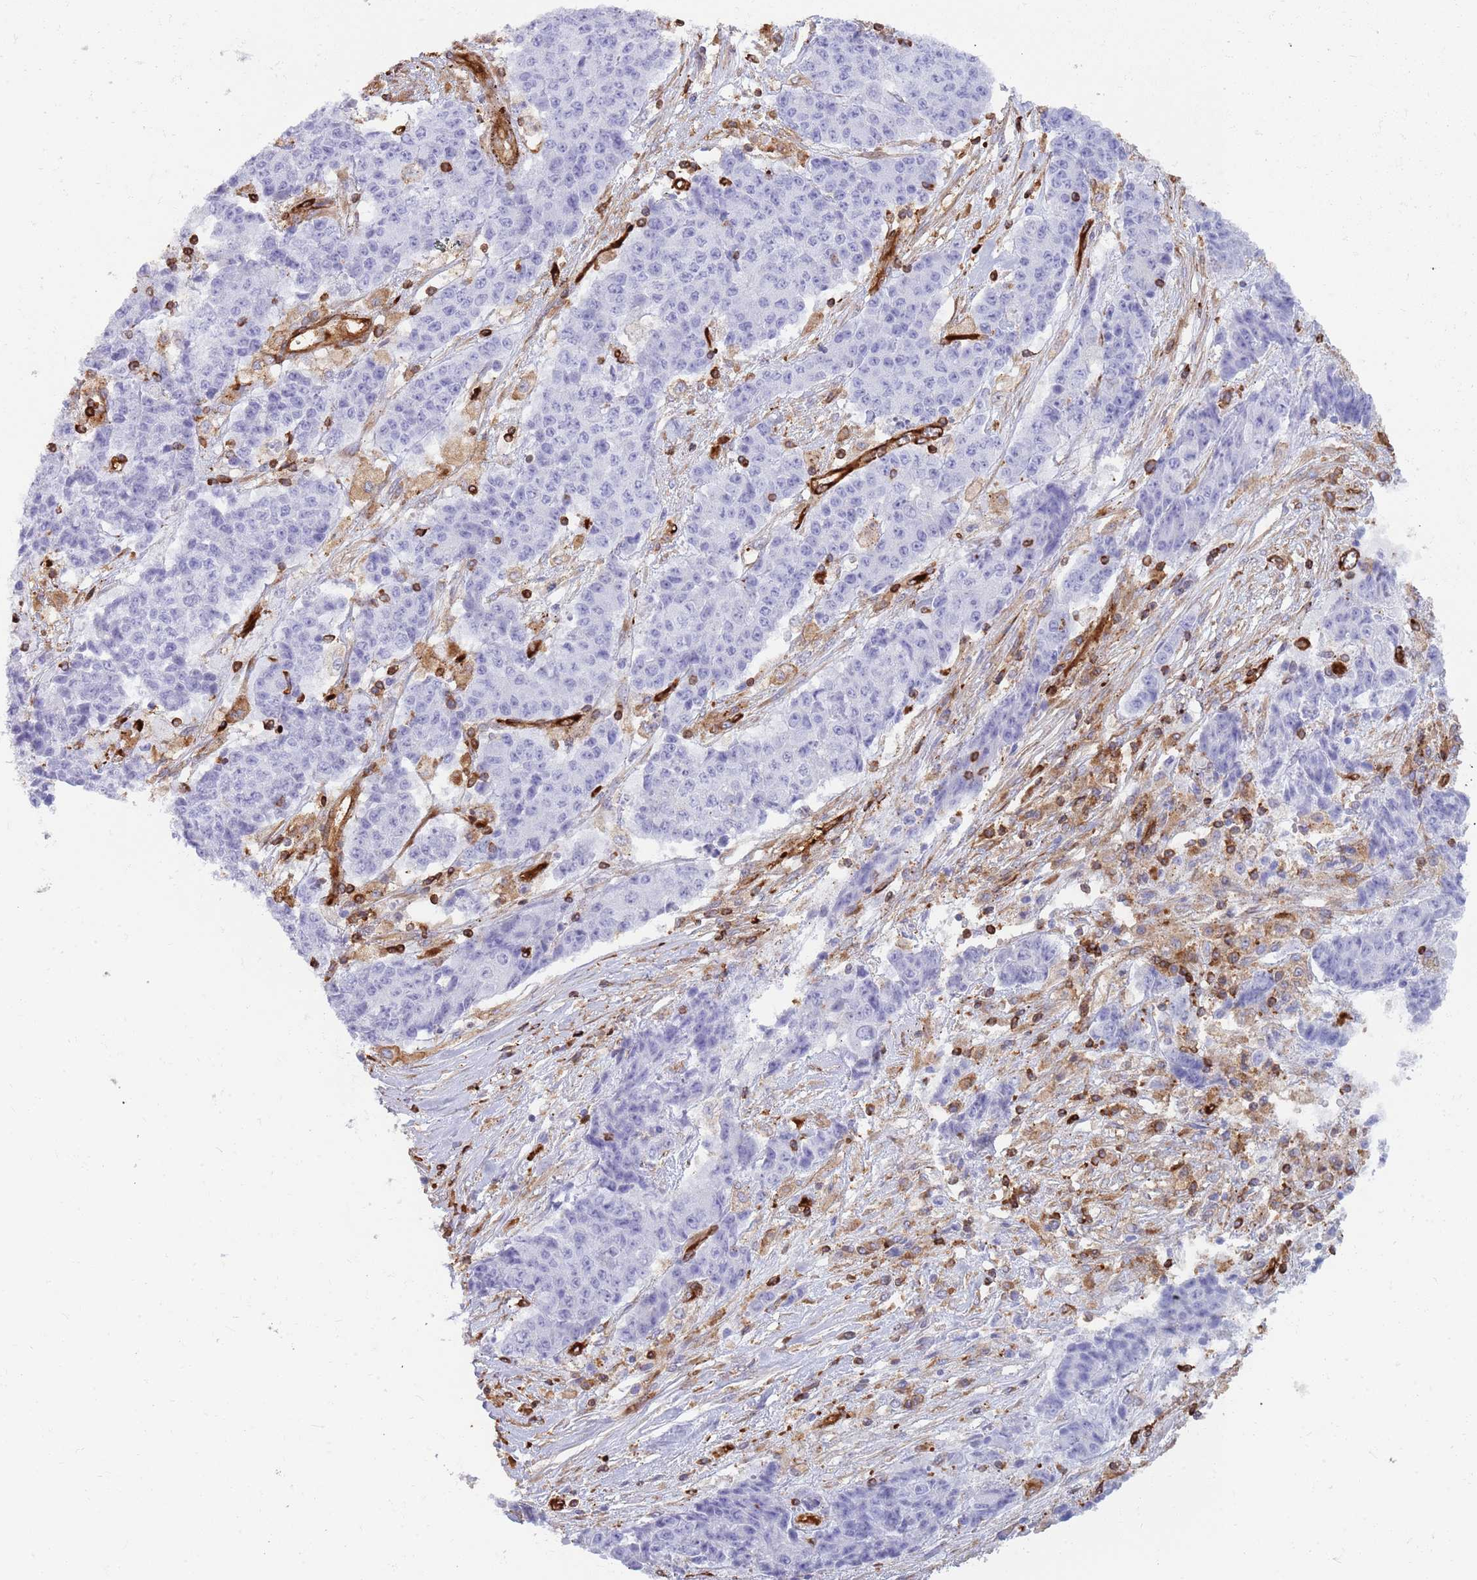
{"staining": {"intensity": "negative", "quantity": "none", "location": "none"}, "tissue": "ovarian cancer", "cell_type": "Tumor cells", "image_type": "cancer", "snomed": [{"axis": "morphology", "description": "Carcinoma, endometroid"}, {"axis": "topography", "description": "Ovary"}], "caption": "Endometroid carcinoma (ovarian) stained for a protein using immunohistochemistry exhibits no staining tumor cells.", "gene": "KBTBD7", "patient": {"sex": "female", "age": 42}}